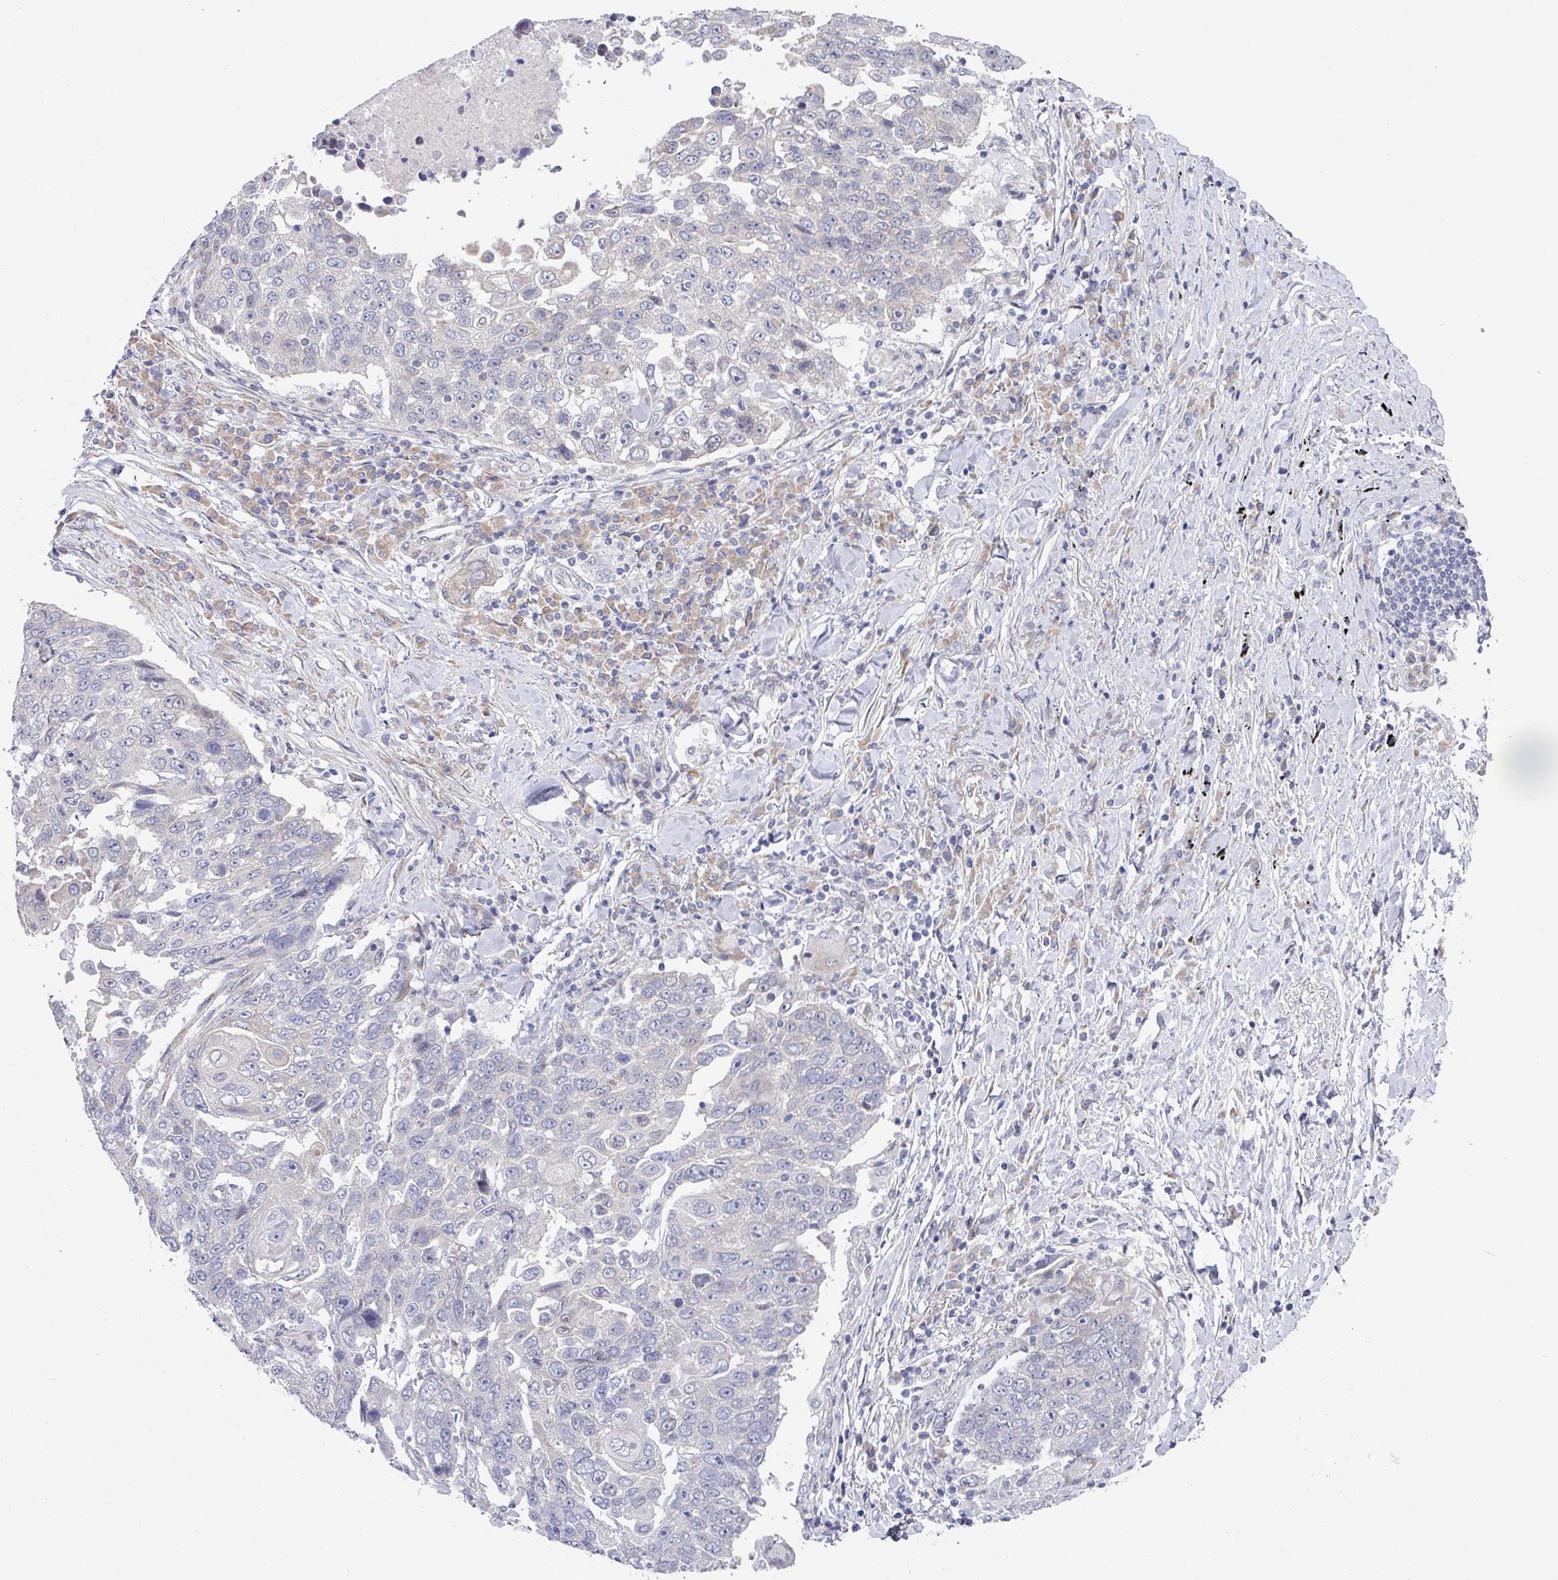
{"staining": {"intensity": "negative", "quantity": "none", "location": "none"}, "tissue": "lung cancer", "cell_type": "Tumor cells", "image_type": "cancer", "snomed": [{"axis": "morphology", "description": "Squamous cell carcinoma, NOS"}, {"axis": "topography", "description": "Lung"}], "caption": "IHC of human lung cancer (squamous cell carcinoma) reveals no expression in tumor cells. (Stains: DAB (3,3'-diaminobenzidine) immunohistochemistry (IHC) with hematoxylin counter stain, Microscopy: brightfield microscopy at high magnification).", "gene": "TMED5", "patient": {"sex": "male", "age": 66}}